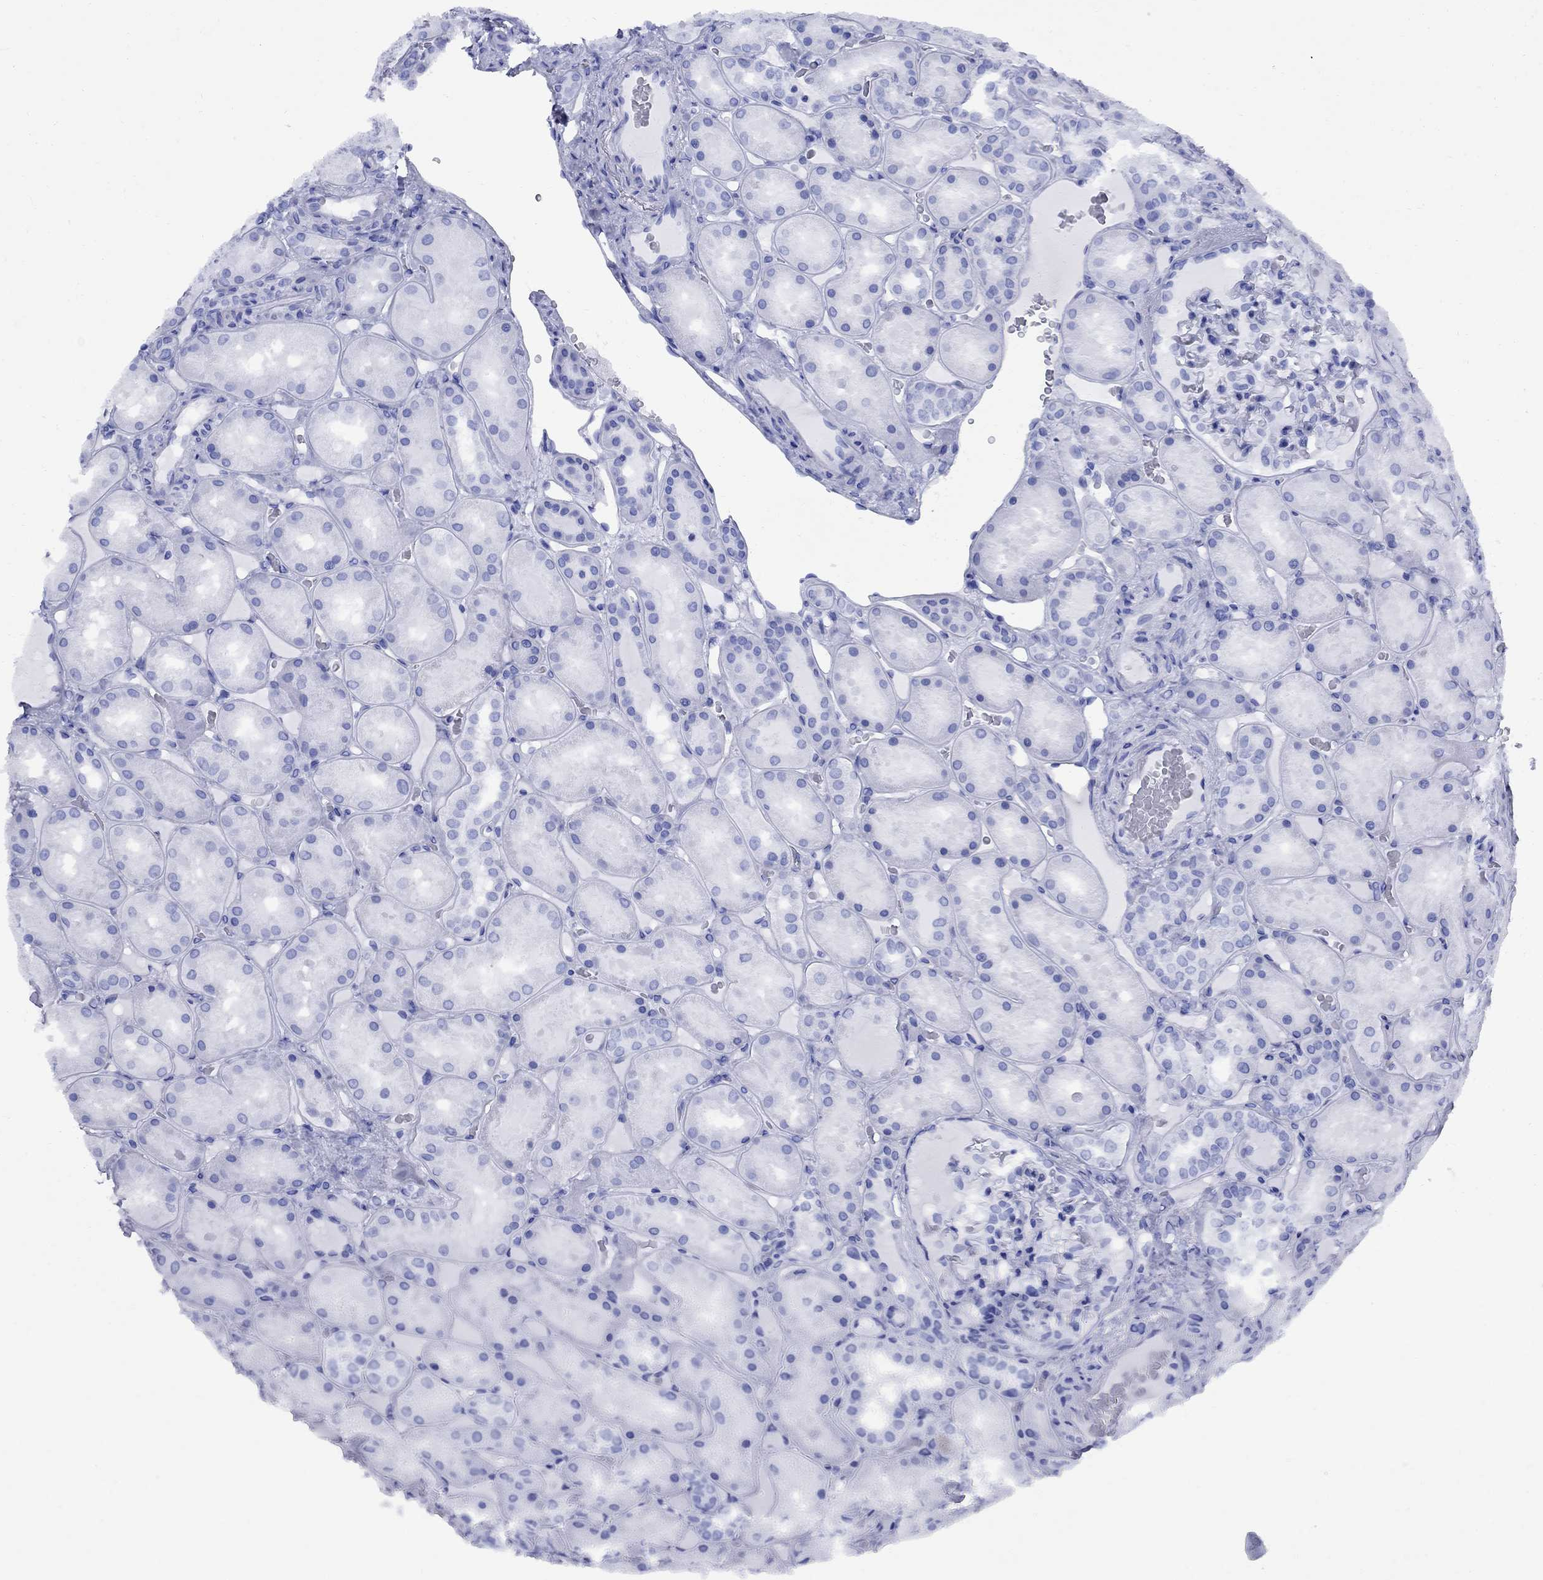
{"staining": {"intensity": "negative", "quantity": "none", "location": "none"}, "tissue": "kidney", "cell_type": "Cells in glomeruli", "image_type": "normal", "snomed": [{"axis": "morphology", "description": "Normal tissue, NOS"}, {"axis": "topography", "description": "Kidney"}], "caption": "Immunohistochemical staining of normal kidney reveals no significant expression in cells in glomeruli.", "gene": "SMCP", "patient": {"sex": "male", "age": 73}}